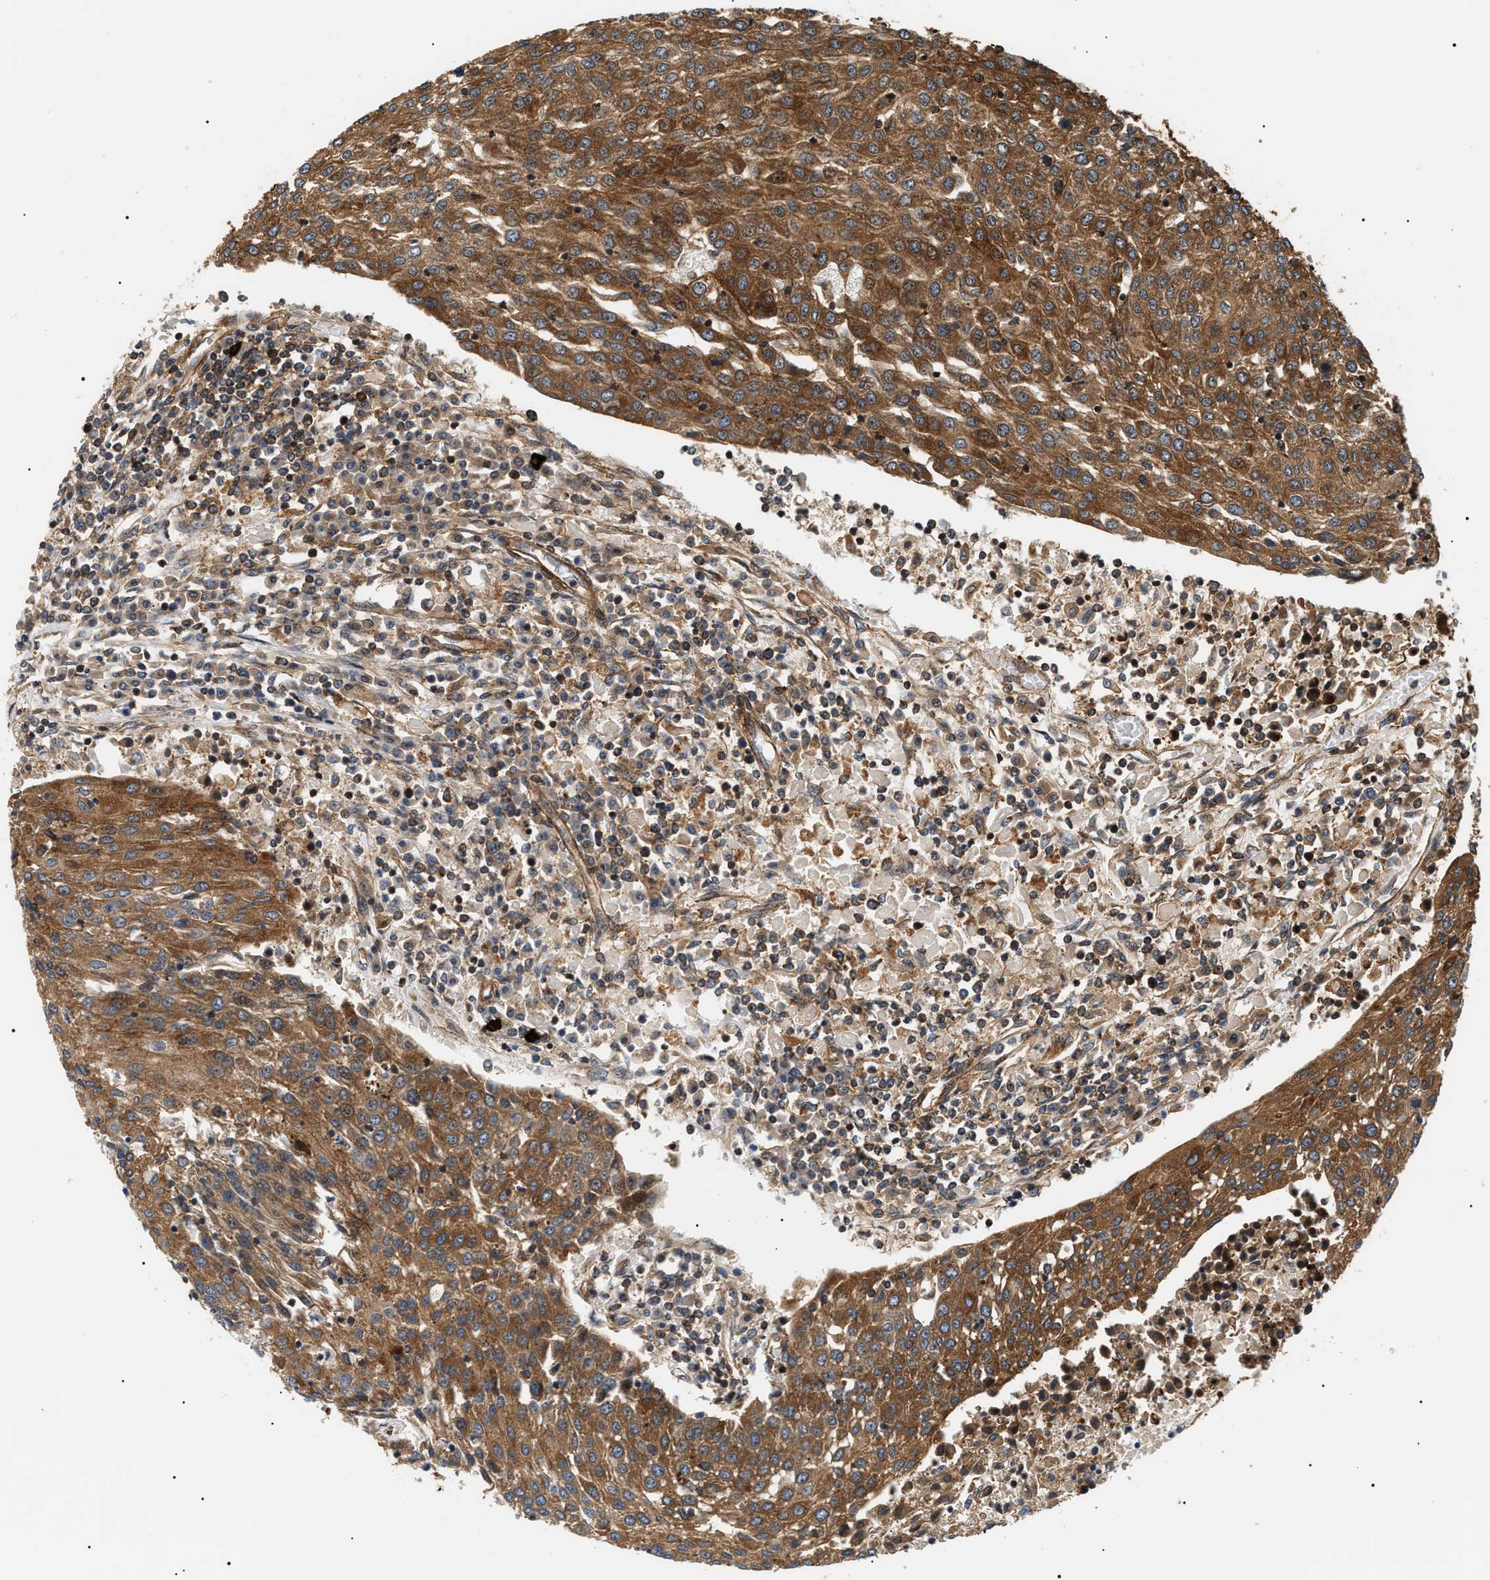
{"staining": {"intensity": "moderate", "quantity": ">75%", "location": "cytoplasmic/membranous"}, "tissue": "urothelial cancer", "cell_type": "Tumor cells", "image_type": "cancer", "snomed": [{"axis": "morphology", "description": "Urothelial carcinoma, High grade"}, {"axis": "topography", "description": "Urinary bladder"}], "caption": "Protein expression by immunohistochemistry reveals moderate cytoplasmic/membranous expression in approximately >75% of tumor cells in urothelial cancer.", "gene": "SH3GLB2", "patient": {"sex": "female", "age": 85}}